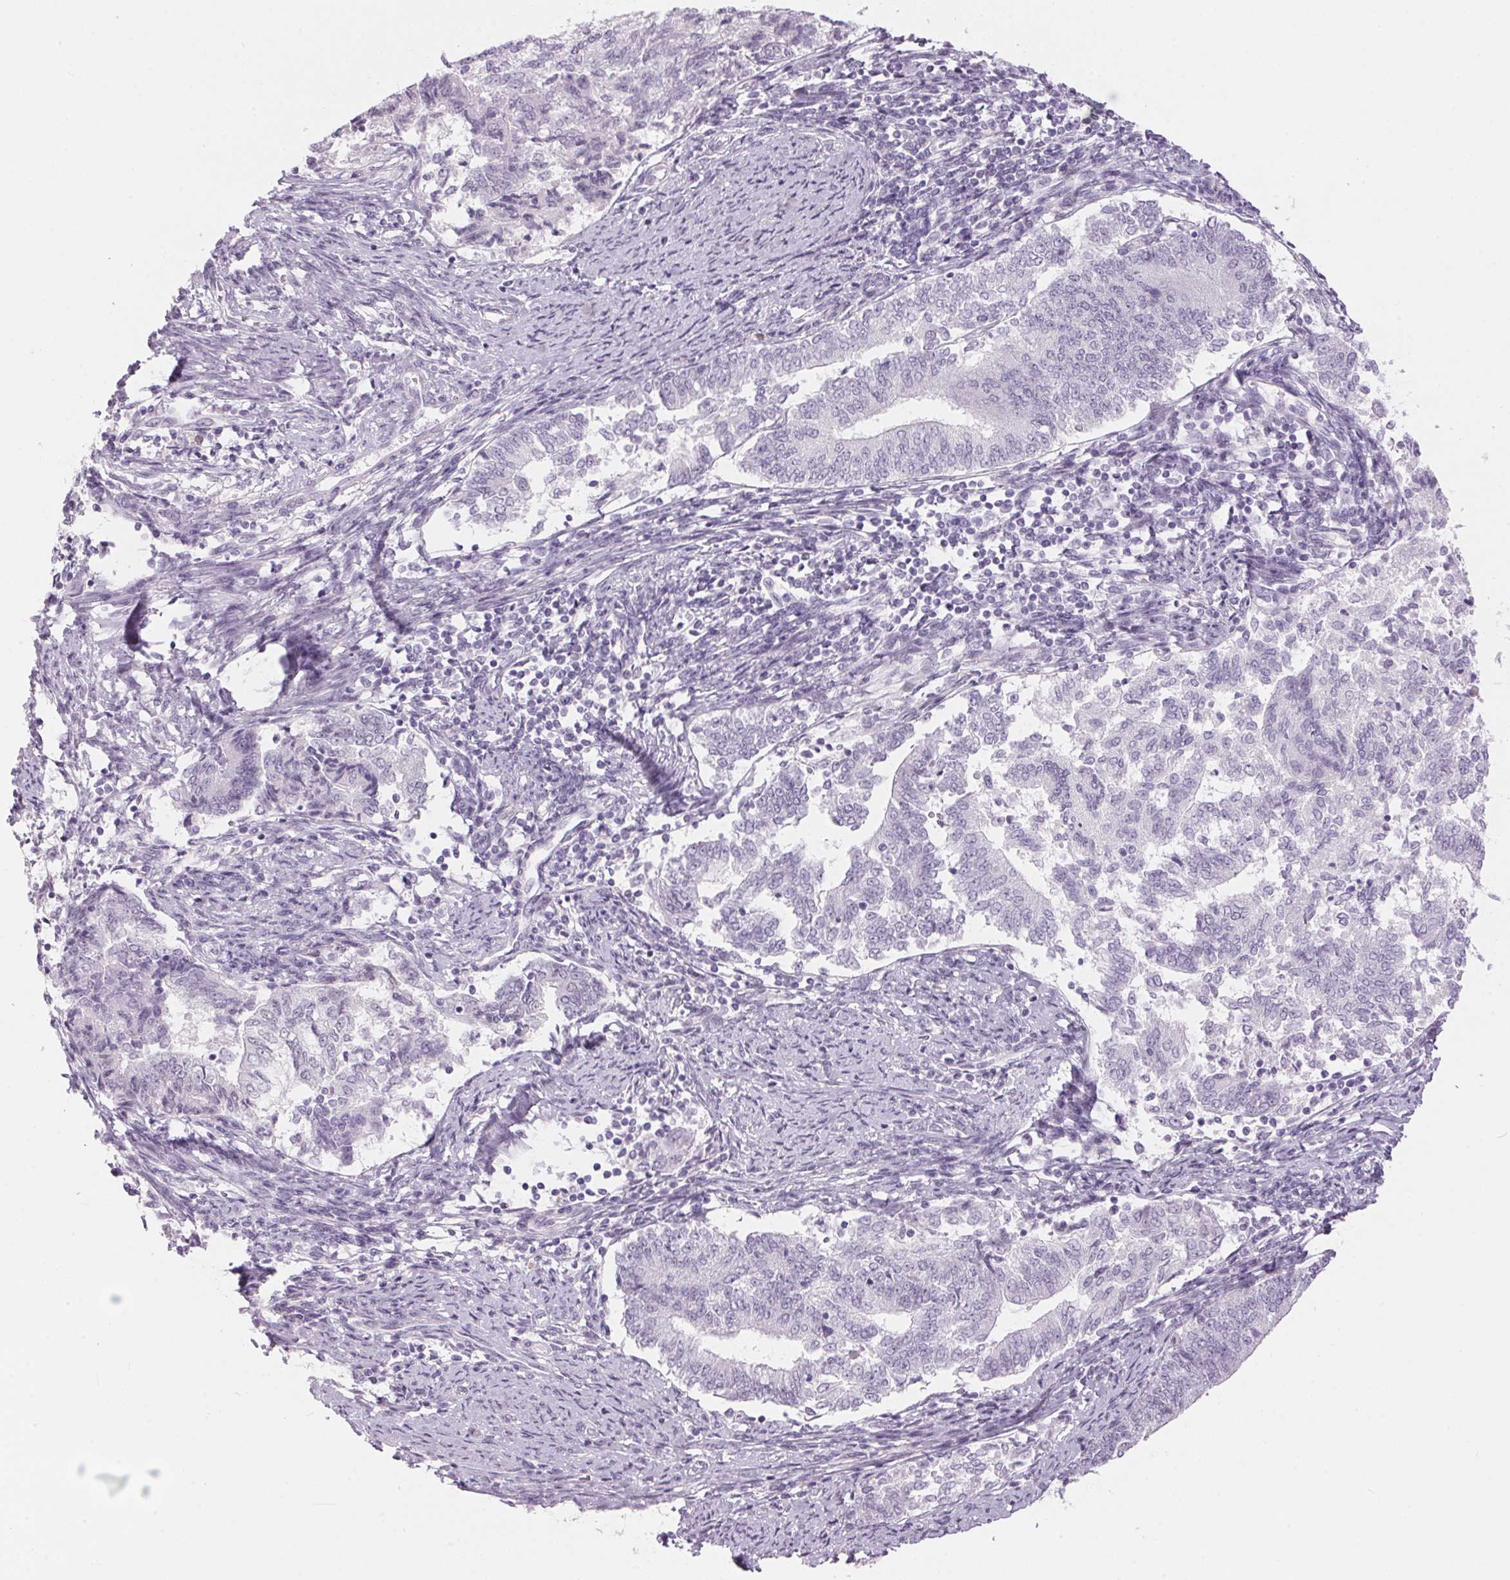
{"staining": {"intensity": "negative", "quantity": "none", "location": "none"}, "tissue": "endometrial cancer", "cell_type": "Tumor cells", "image_type": "cancer", "snomed": [{"axis": "morphology", "description": "Adenocarcinoma, NOS"}, {"axis": "topography", "description": "Endometrium"}], "caption": "Tumor cells are negative for protein expression in human endometrial cancer. The staining is performed using DAB (3,3'-diaminobenzidine) brown chromogen with nuclei counter-stained in using hematoxylin.", "gene": "CADPS", "patient": {"sex": "female", "age": 65}}